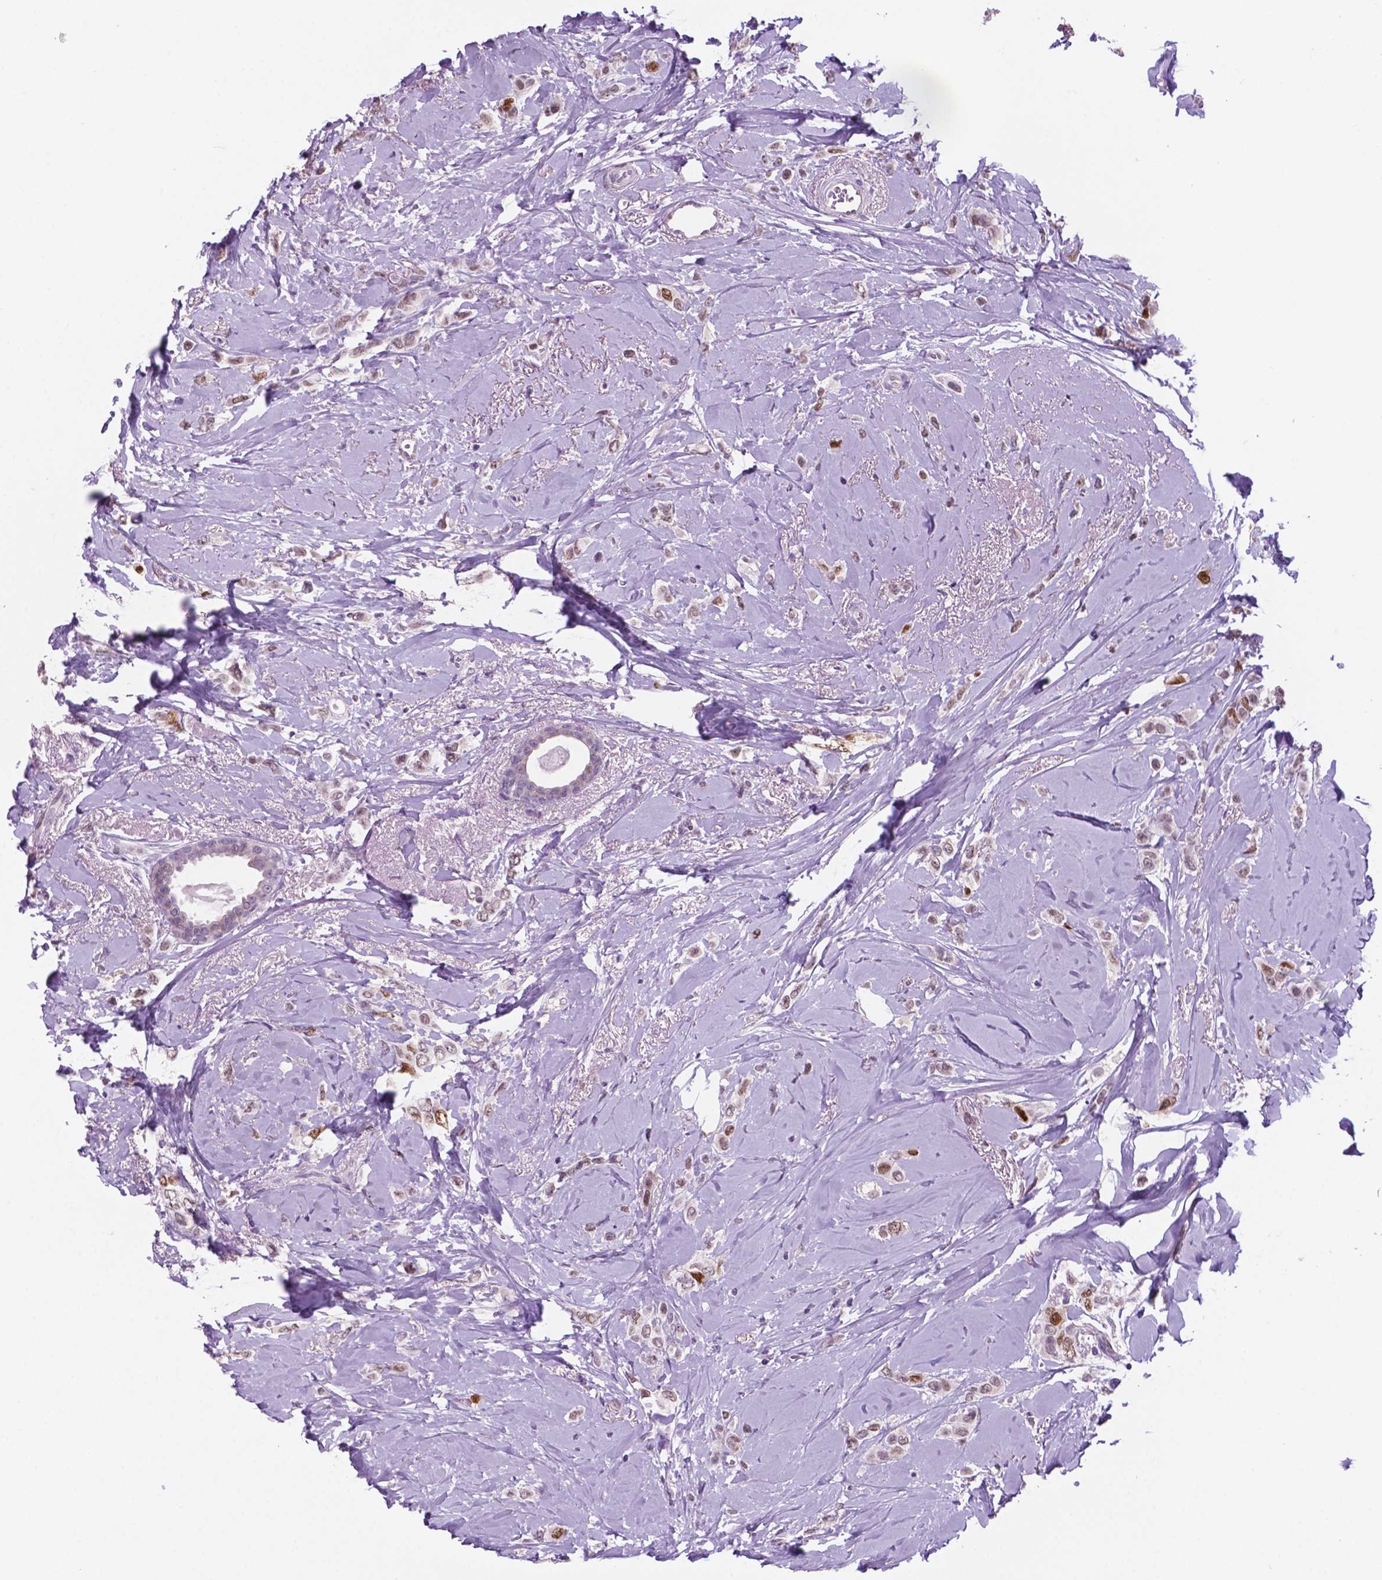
{"staining": {"intensity": "moderate", "quantity": ">75%", "location": "nuclear"}, "tissue": "breast cancer", "cell_type": "Tumor cells", "image_type": "cancer", "snomed": [{"axis": "morphology", "description": "Lobular carcinoma"}, {"axis": "topography", "description": "Breast"}], "caption": "Immunohistochemical staining of human breast lobular carcinoma reveals moderate nuclear protein expression in approximately >75% of tumor cells.", "gene": "NCAPH2", "patient": {"sex": "female", "age": 66}}